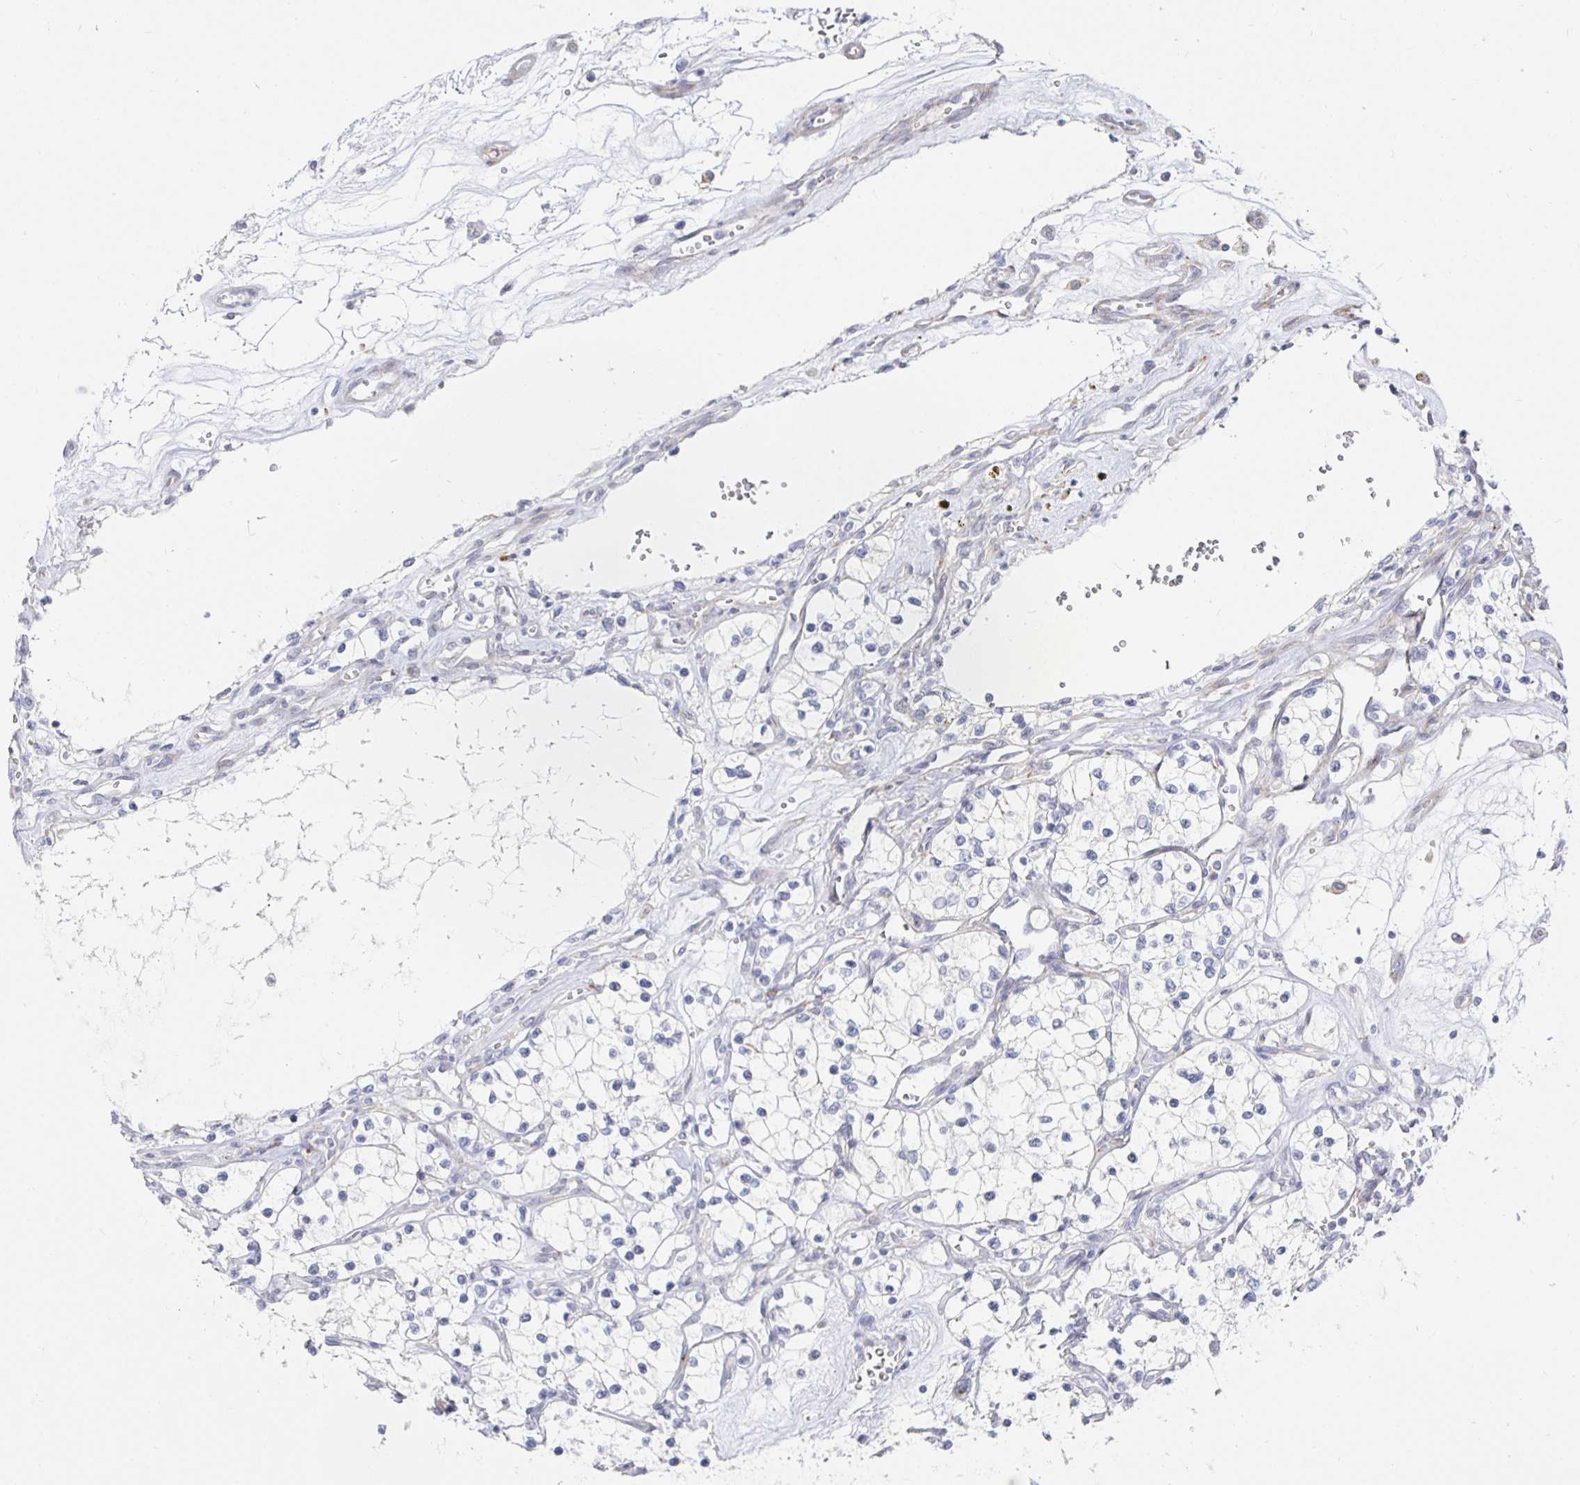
{"staining": {"intensity": "negative", "quantity": "none", "location": "none"}, "tissue": "renal cancer", "cell_type": "Tumor cells", "image_type": "cancer", "snomed": [{"axis": "morphology", "description": "Adenocarcinoma, NOS"}, {"axis": "topography", "description": "Kidney"}], "caption": "There is no significant expression in tumor cells of renal adenocarcinoma. The staining is performed using DAB (3,3'-diaminobenzidine) brown chromogen with nuclei counter-stained in using hematoxylin.", "gene": "S100G", "patient": {"sex": "female", "age": 69}}